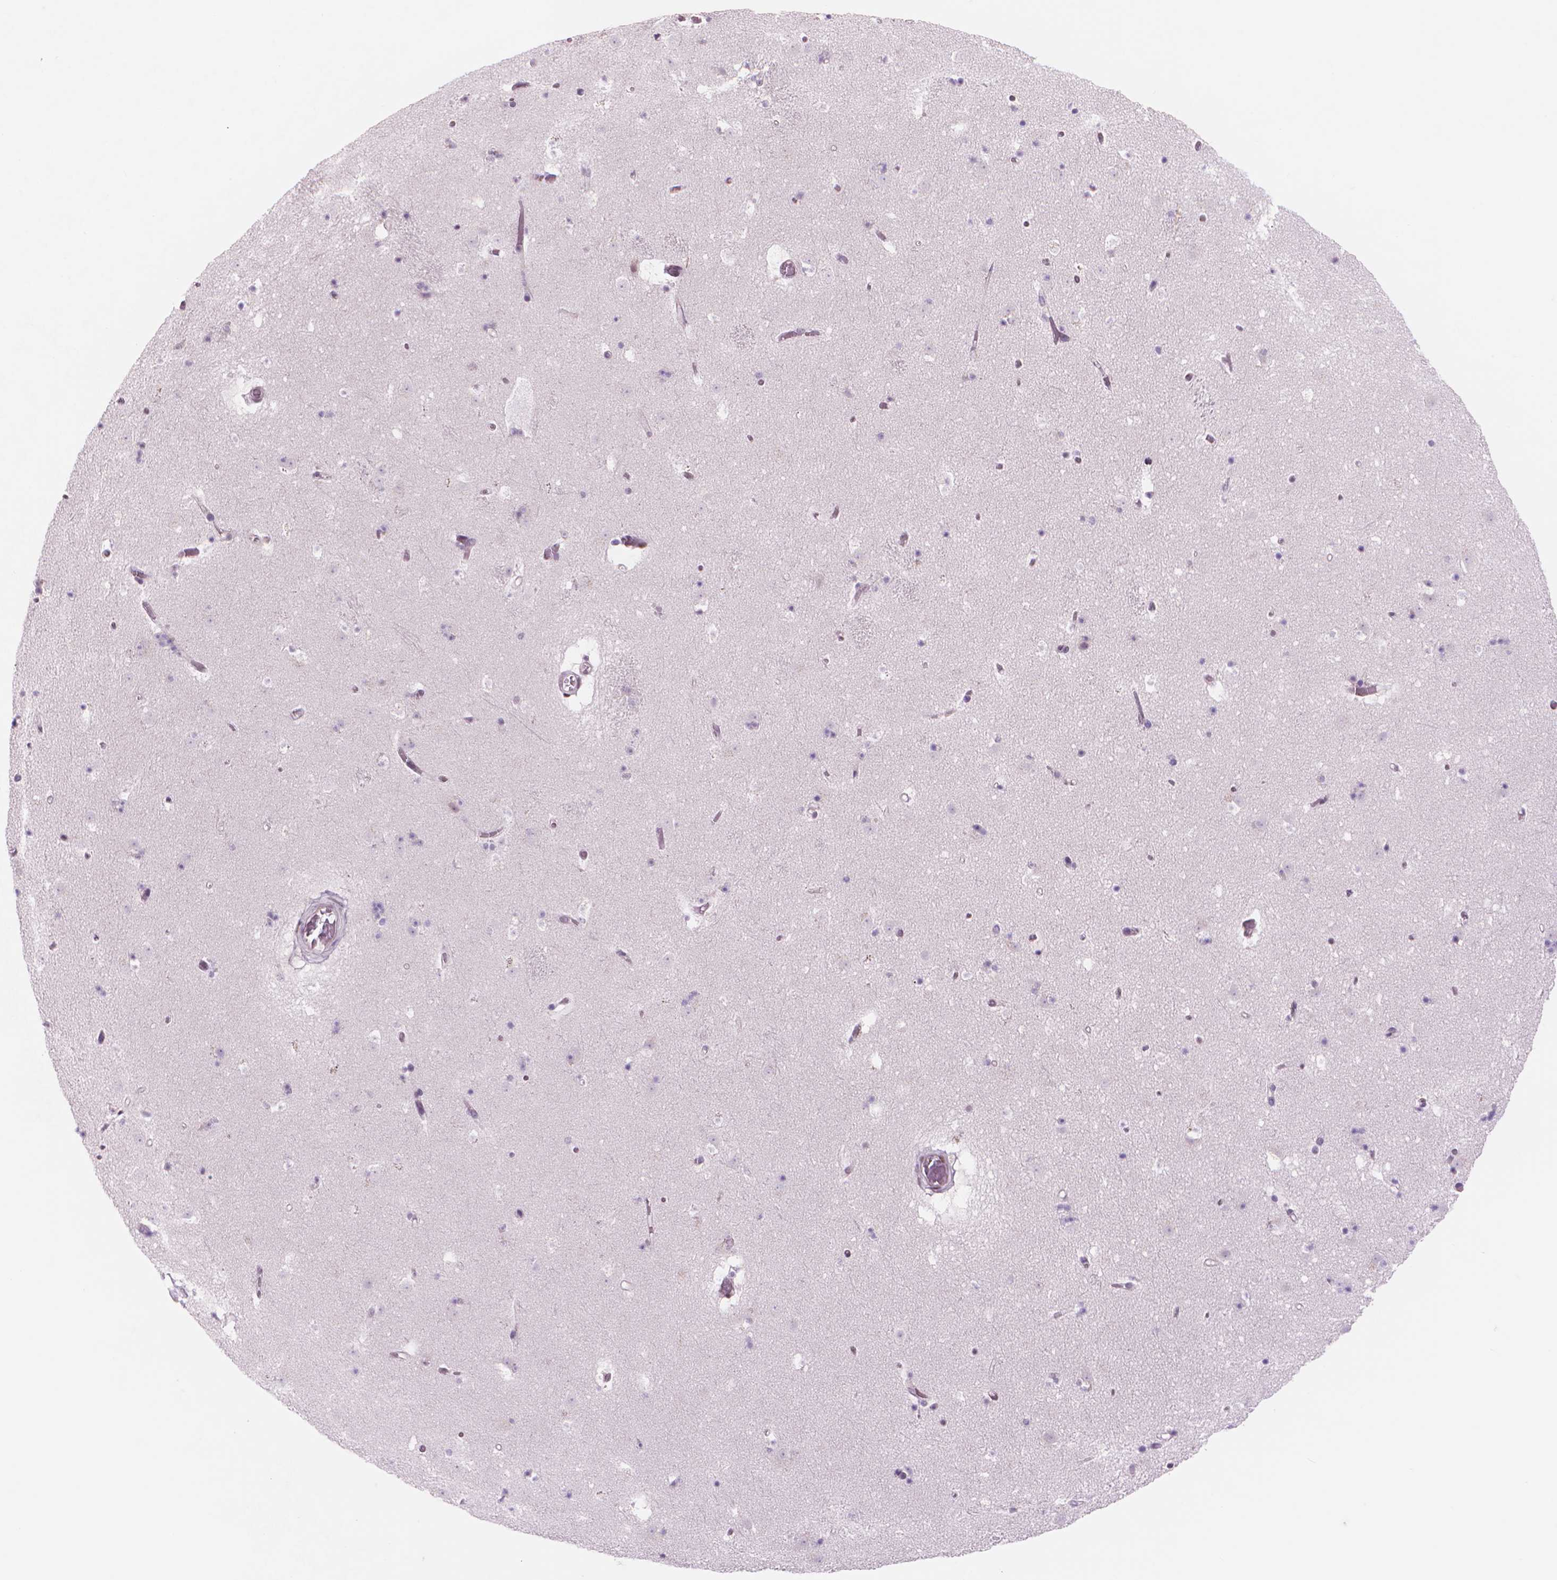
{"staining": {"intensity": "moderate", "quantity": "<25%", "location": "nuclear"}, "tissue": "caudate", "cell_type": "Glial cells", "image_type": "normal", "snomed": [{"axis": "morphology", "description": "Normal tissue, NOS"}, {"axis": "topography", "description": "Lateral ventricle wall"}], "caption": "Caudate stained with DAB (3,3'-diaminobenzidine) immunohistochemistry reveals low levels of moderate nuclear staining in approximately <25% of glial cells.", "gene": "POLR3D", "patient": {"sex": "female", "age": 42}}